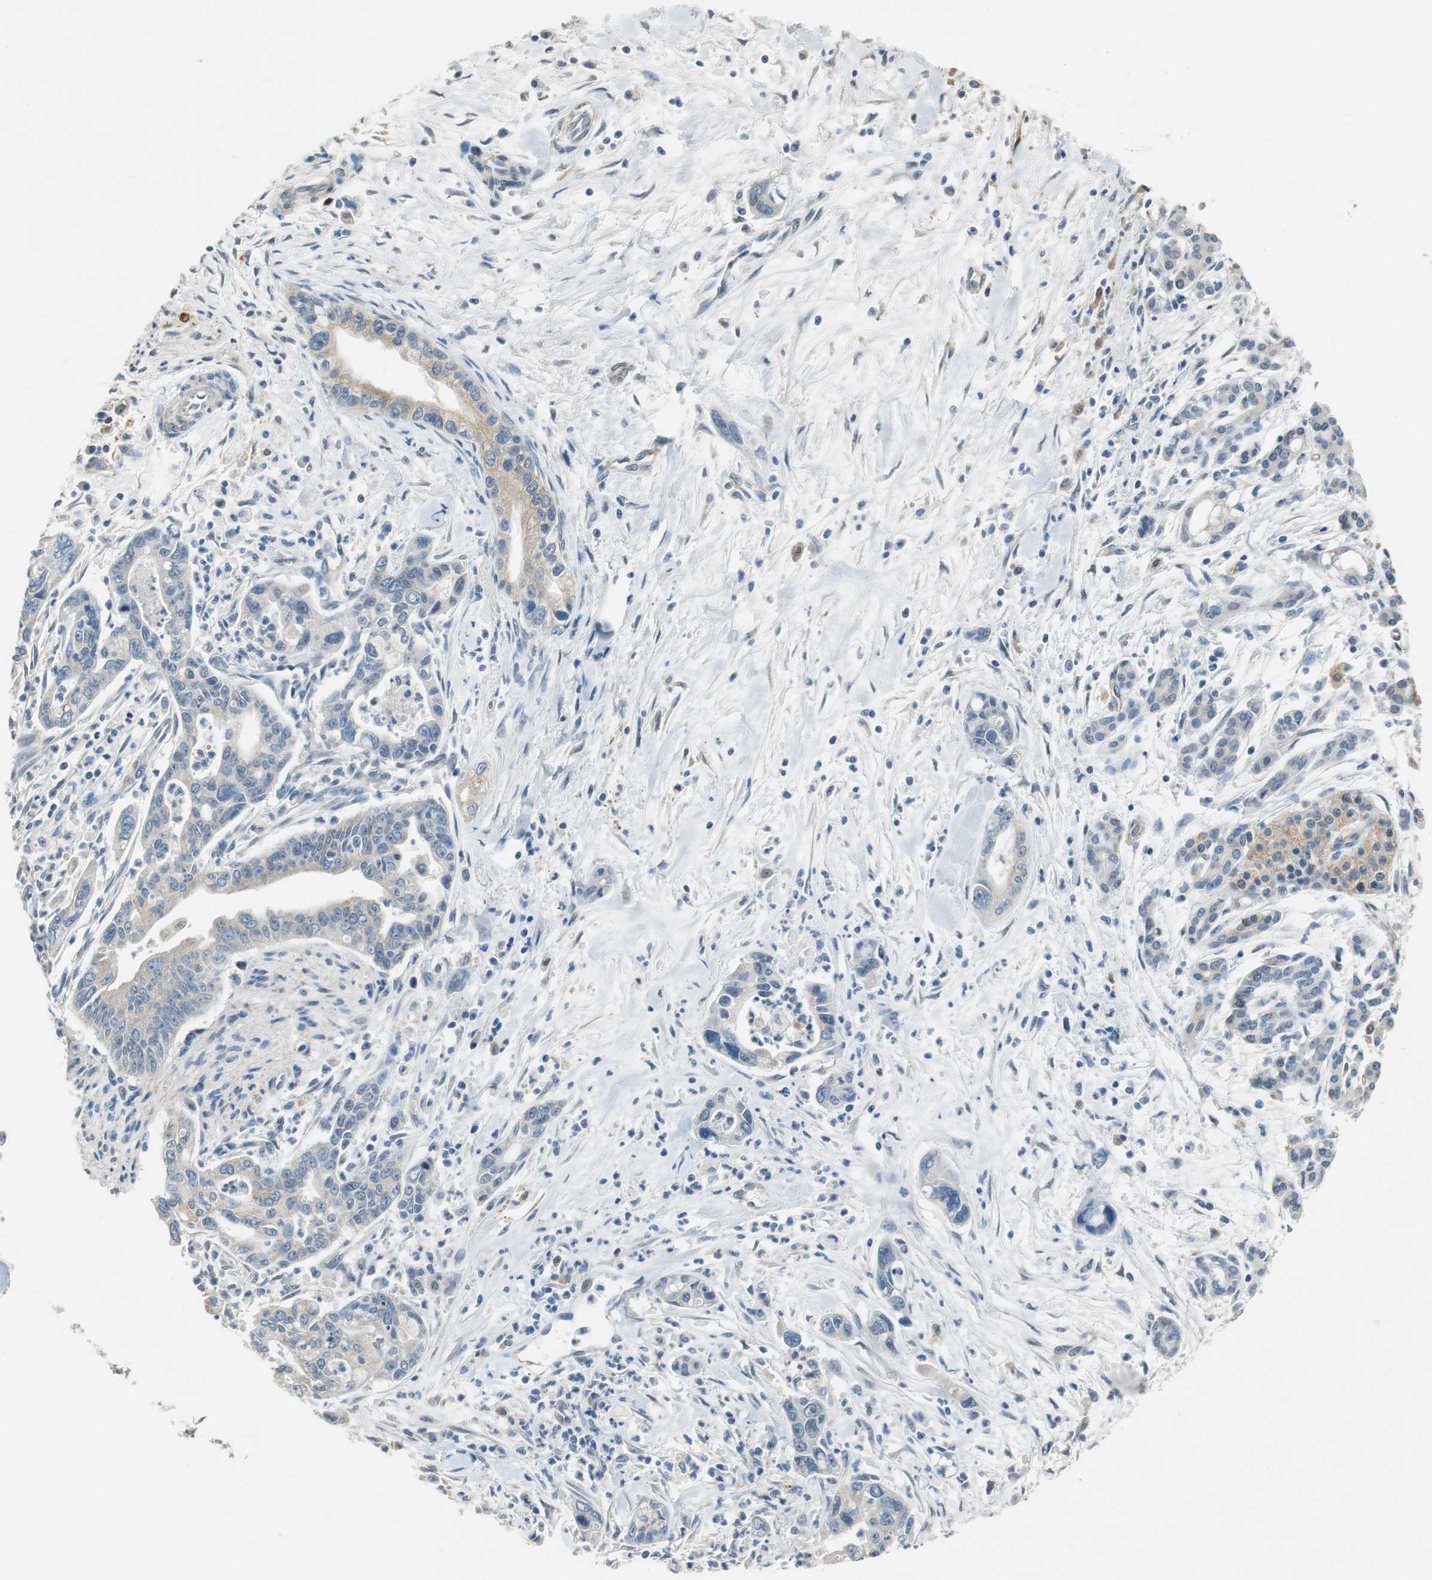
{"staining": {"intensity": "weak", "quantity": "25%-75%", "location": "cytoplasmic/membranous"}, "tissue": "pancreatic cancer", "cell_type": "Tumor cells", "image_type": "cancer", "snomed": [{"axis": "morphology", "description": "Adenocarcinoma, NOS"}, {"axis": "topography", "description": "Pancreas"}], "caption": "A brown stain highlights weak cytoplasmic/membranous staining of a protein in pancreatic cancer (adenocarcinoma) tumor cells.", "gene": "ALDH4A1", "patient": {"sex": "male", "age": 70}}